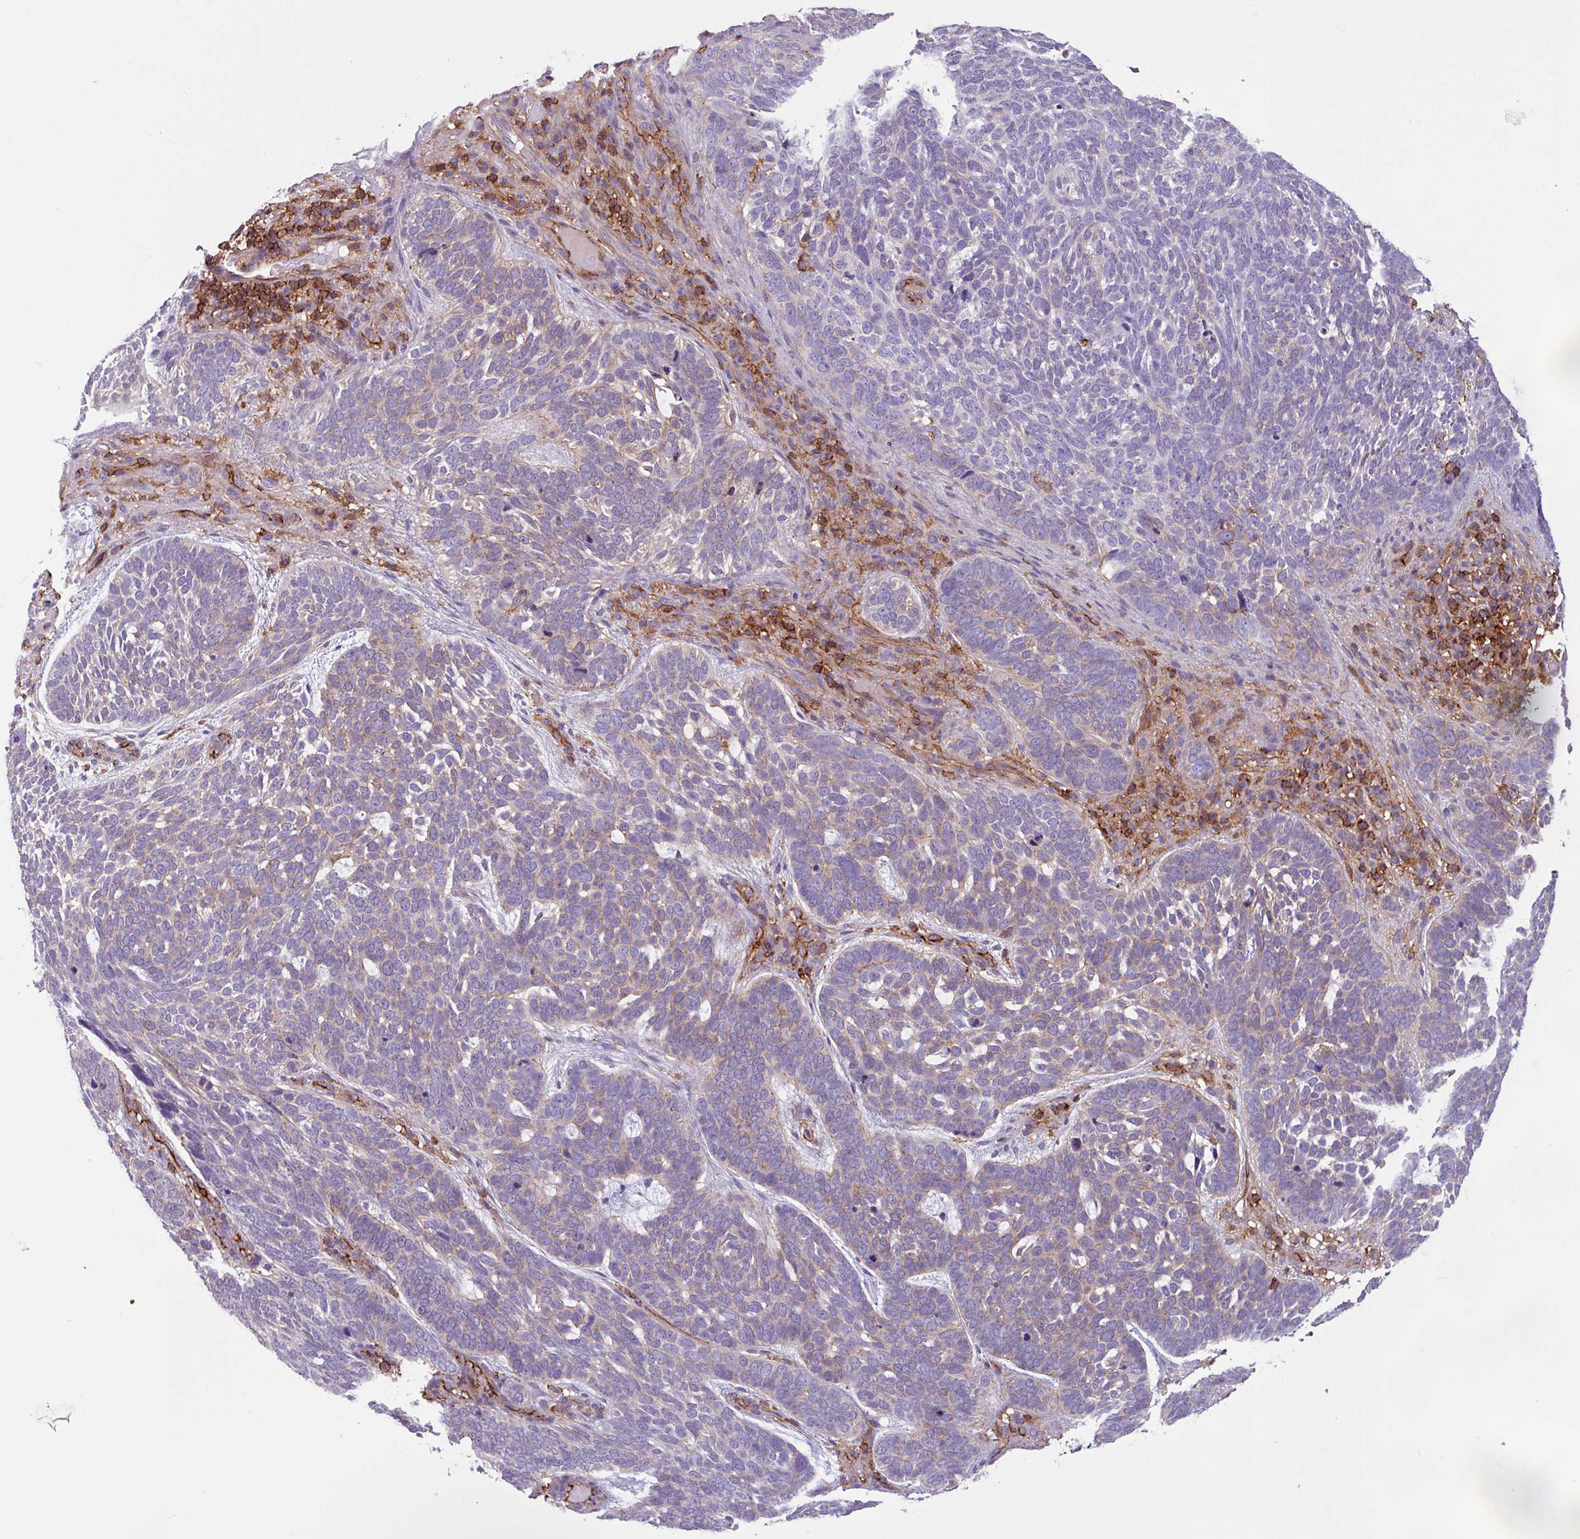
{"staining": {"intensity": "negative", "quantity": "none", "location": "none"}, "tissue": "skin cancer", "cell_type": "Tumor cells", "image_type": "cancer", "snomed": [{"axis": "morphology", "description": "Basal cell carcinoma"}, {"axis": "topography", "description": "Skin"}], "caption": "Tumor cells show no significant protein staining in basal cell carcinoma (skin).", "gene": "PPP1R18", "patient": {"sex": "female", "age": 85}}